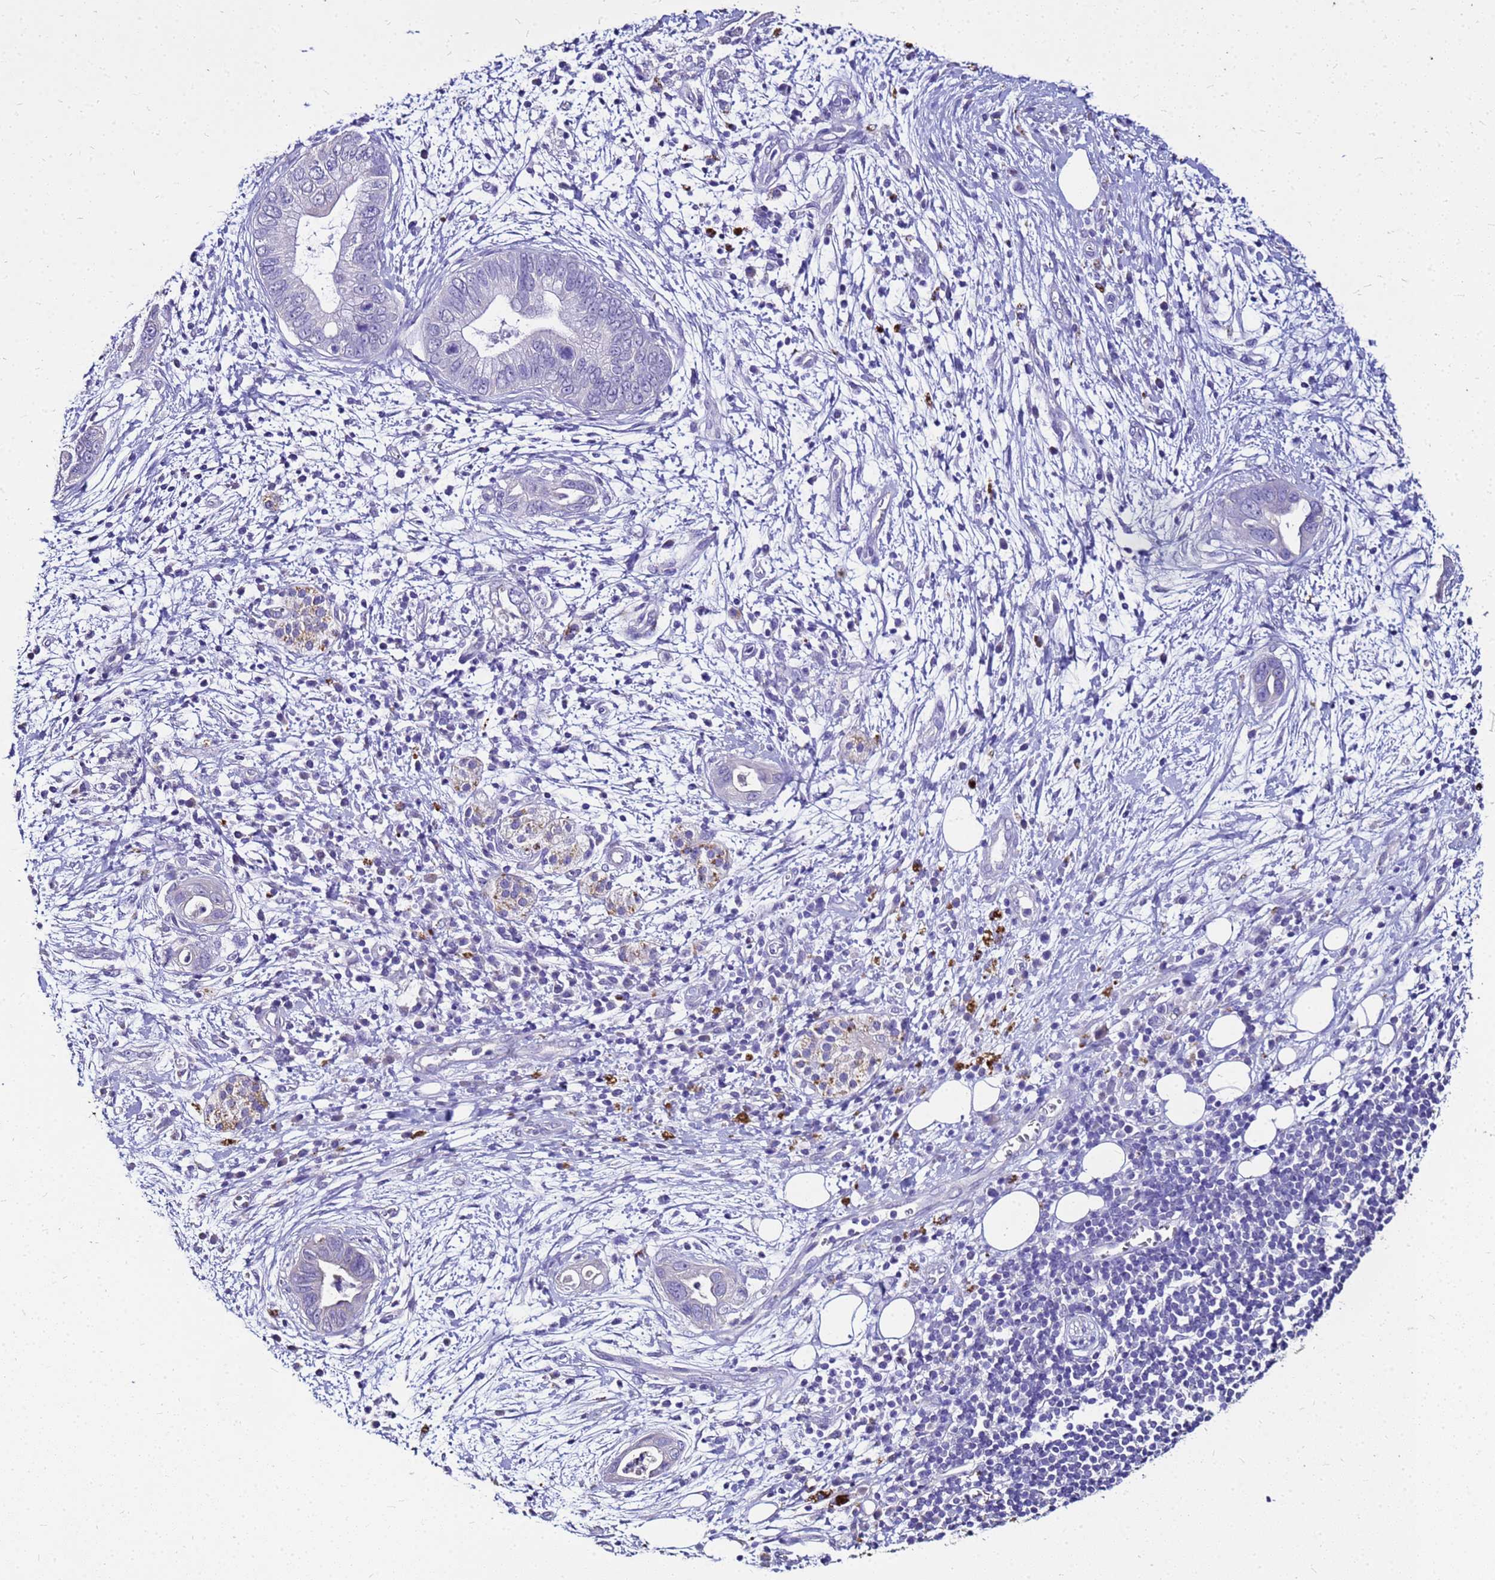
{"staining": {"intensity": "negative", "quantity": "none", "location": "none"}, "tissue": "pancreatic cancer", "cell_type": "Tumor cells", "image_type": "cancer", "snomed": [{"axis": "morphology", "description": "Adenocarcinoma, NOS"}, {"axis": "topography", "description": "Pancreas"}], "caption": "Micrograph shows no significant protein positivity in tumor cells of adenocarcinoma (pancreatic).", "gene": "S100A2", "patient": {"sex": "male", "age": 75}}